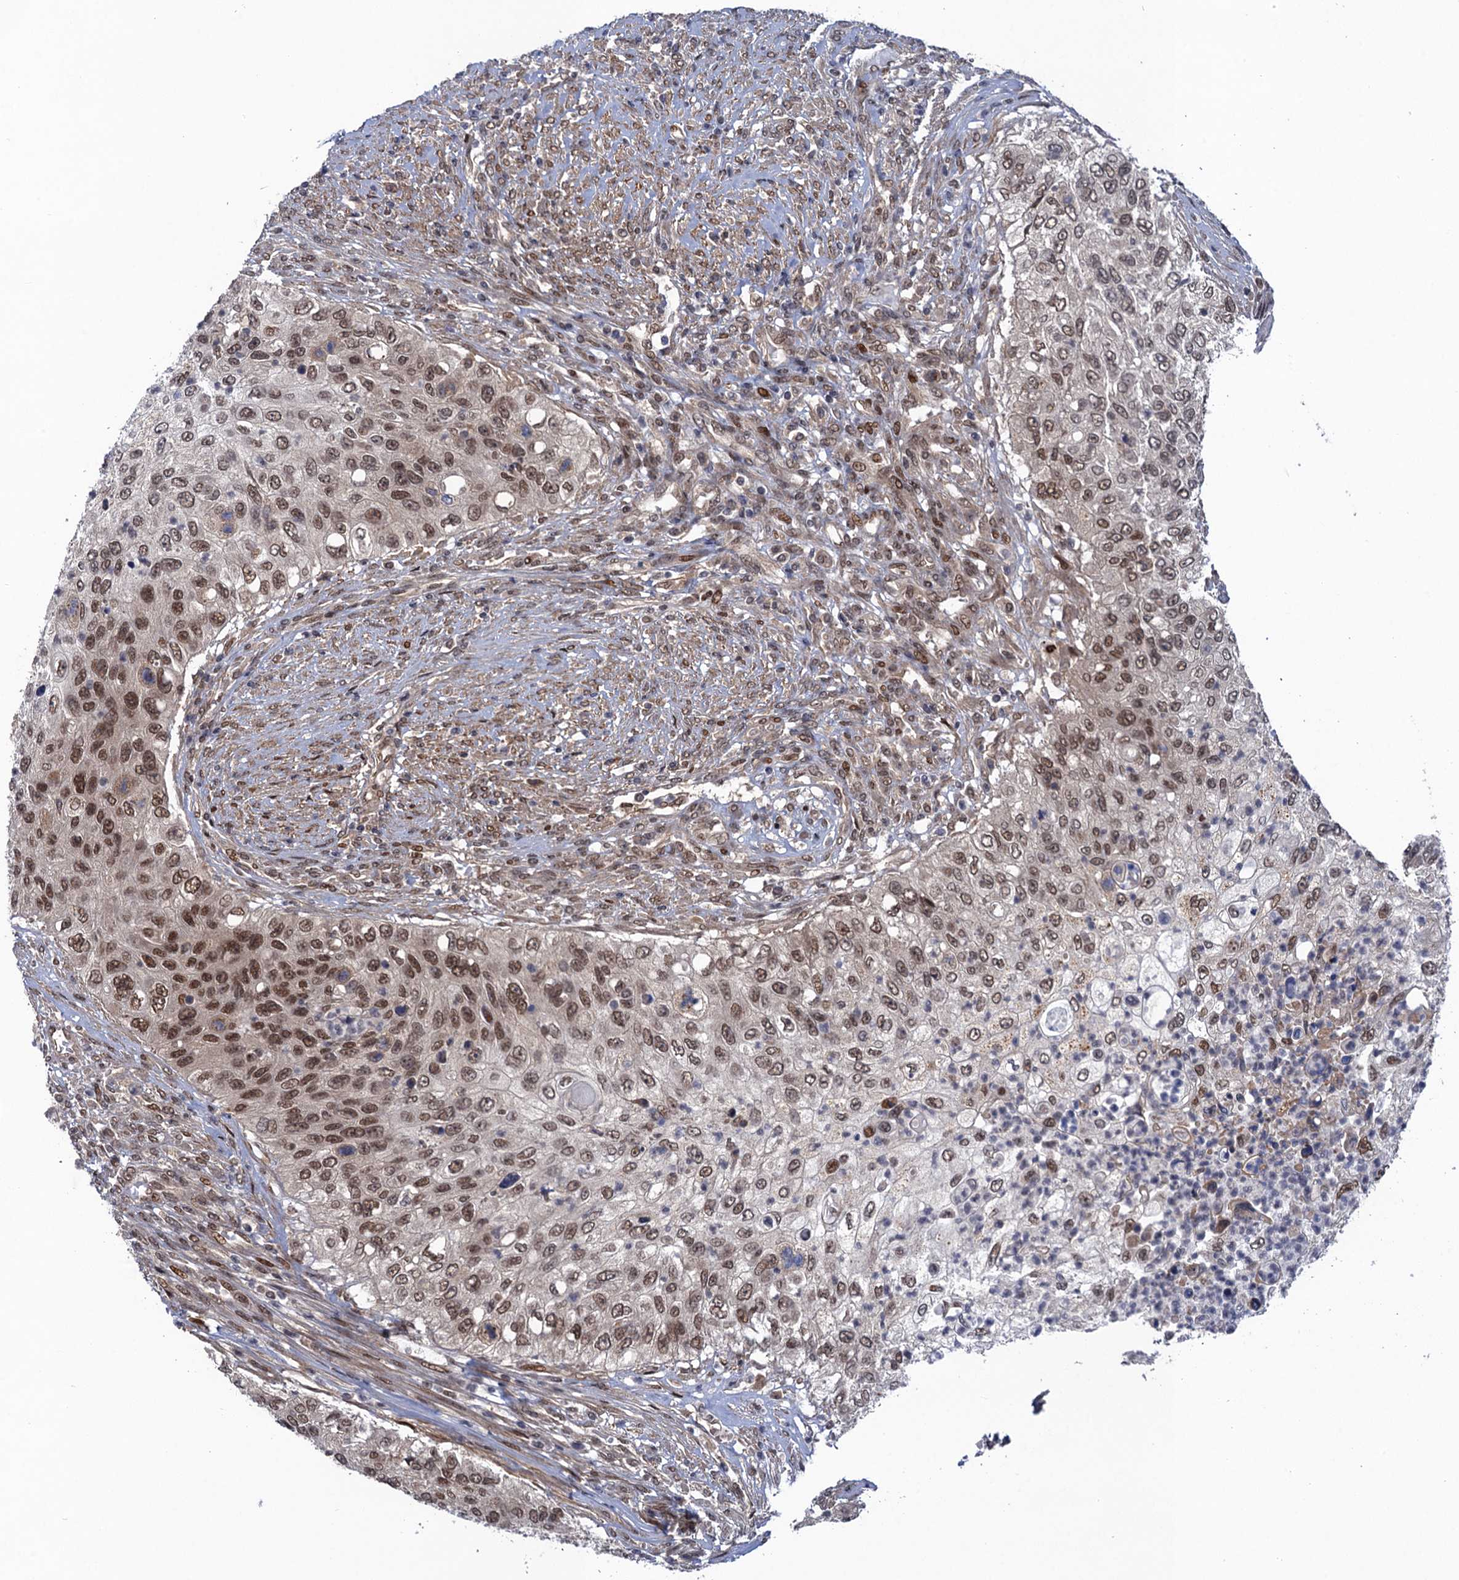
{"staining": {"intensity": "moderate", "quantity": ">75%", "location": "nuclear"}, "tissue": "urothelial cancer", "cell_type": "Tumor cells", "image_type": "cancer", "snomed": [{"axis": "morphology", "description": "Urothelial carcinoma, High grade"}, {"axis": "topography", "description": "Urinary bladder"}], "caption": "Brown immunohistochemical staining in human urothelial cancer exhibits moderate nuclear staining in approximately >75% of tumor cells.", "gene": "NEK8", "patient": {"sex": "female", "age": 60}}